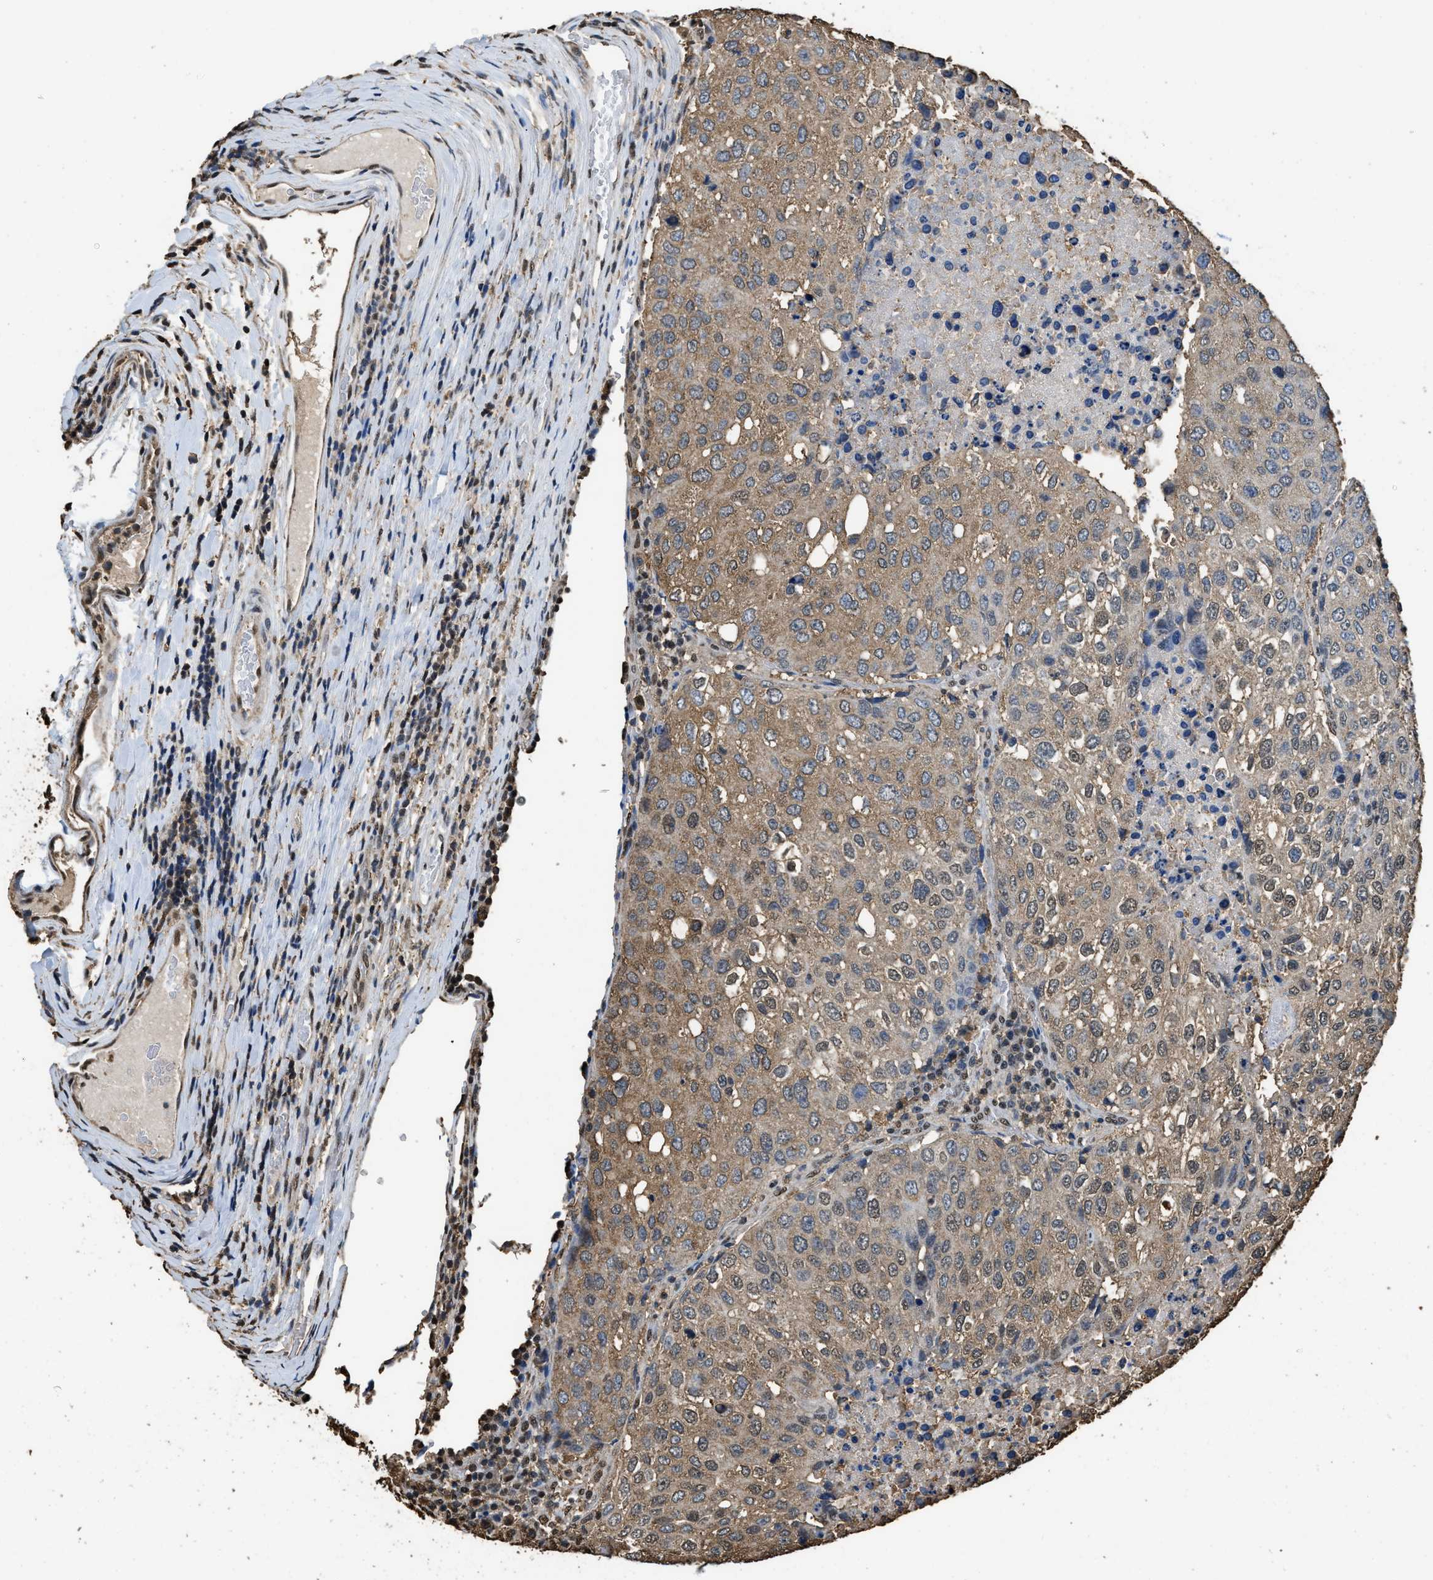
{"staining": {"intensity": "moderate", "quantity": ">75%", "location": "cytoplasmic/membranous,nuclear"}, "tissue": "urothelial cancer", "cell_type": "Tumor cells", "image_type": "cancer", "snomed": [{"axis": "morphology", "description": "Urothelial carcinoma, High grade"}, {"axis": "topography", "description": "Lymph node"}, {"axis": "topography", "description": "Urinary bladder"}], "caption": "Urothelial cancer tissue shows moderate cytoplasmic/membranous and nuclear expression in about >75% of tumor cells", "gene": "GAPDH", "patient": {"sex": "male", "age": 51}}